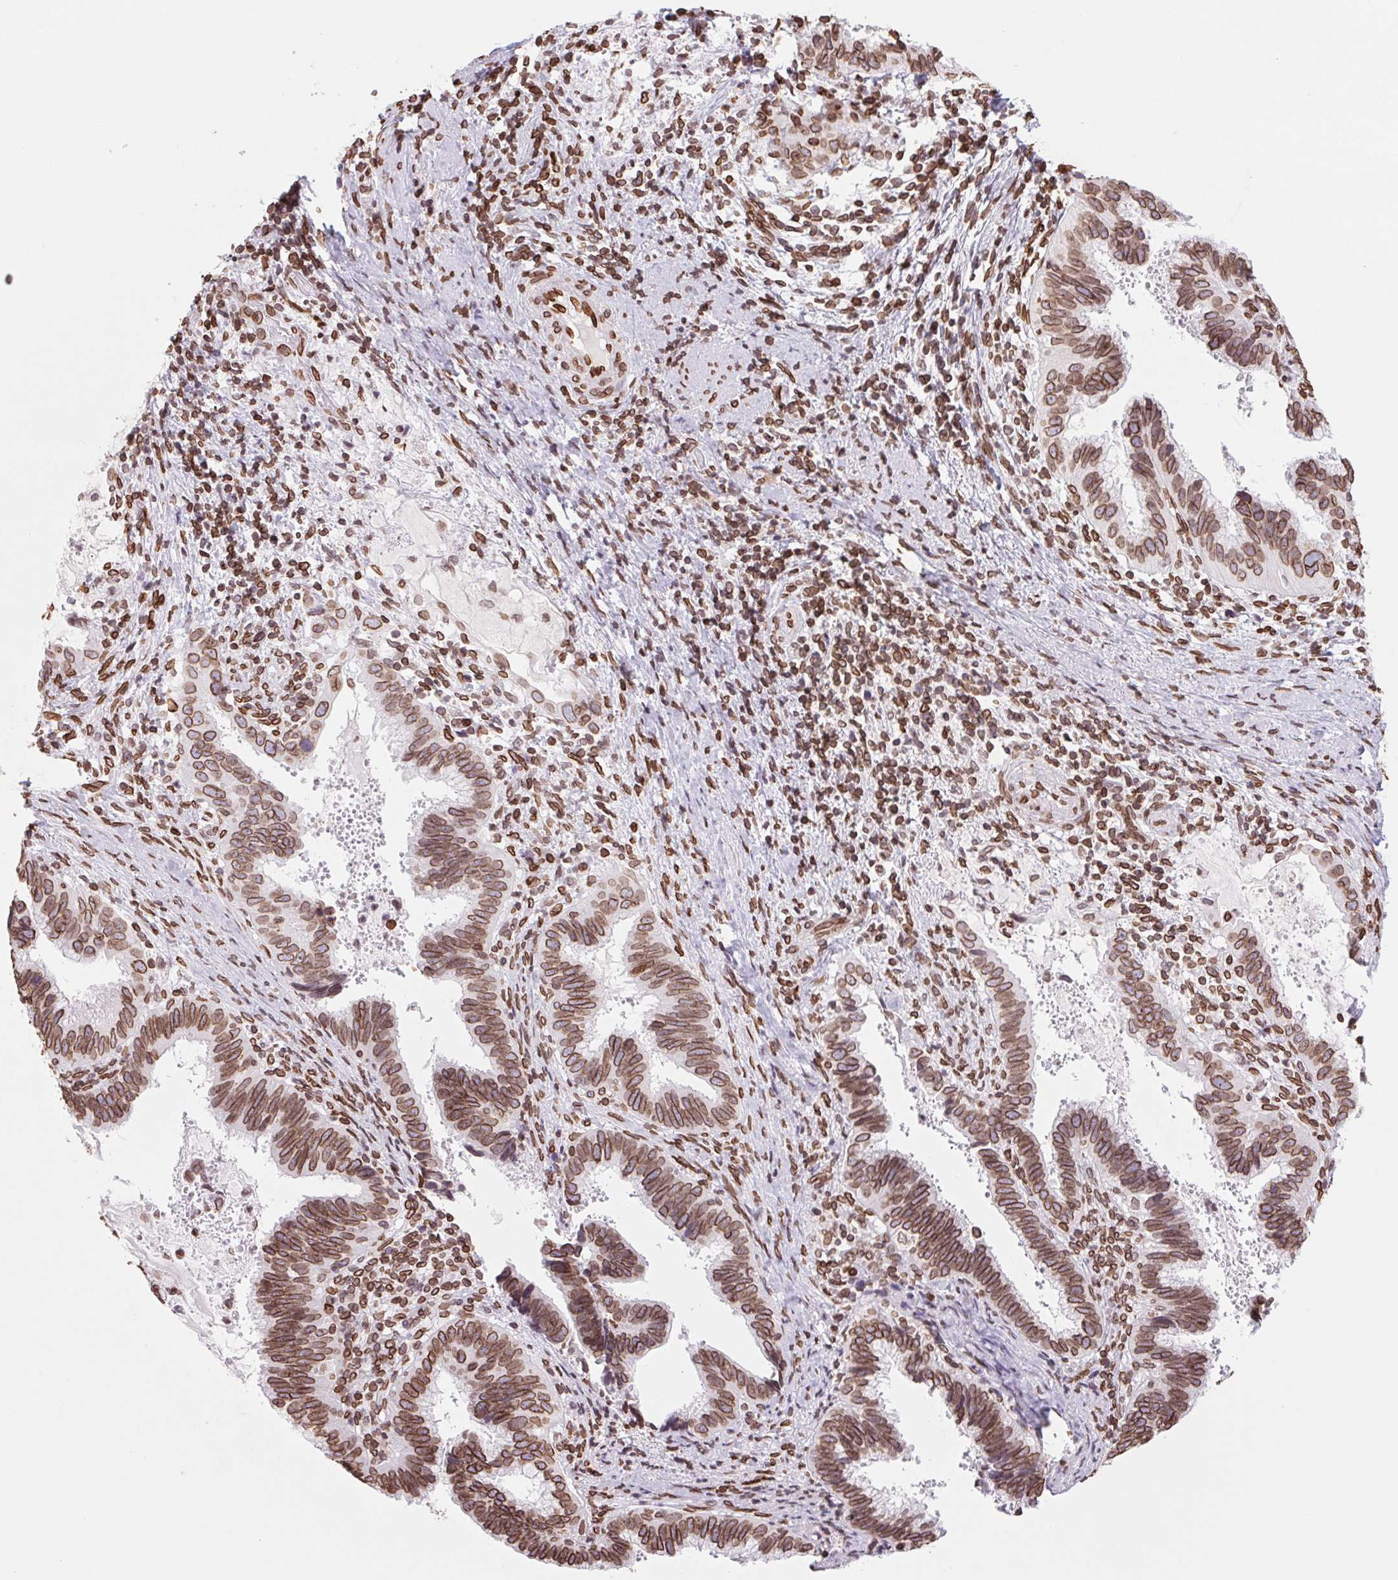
{"staining": {"intensity": "strong", "quantity": ">75%", "location": "cytoplasmic/membranous,nuclear"}, "tissue": "cervical cancer", "cell_type": "Tumor cells", "image_type": "cancer", "snomed": [{"axis": "morphology", "description": "Adenocarcinoma, NOS"}, {"axis": "topography", "description": "Cervix"}], "caption": "IHC of human cervical cancer (adenocarcinoma) demonstrates high levels of strong cytoplasmic/membranous and nuclear positivity in about >75% of tumor cells. (DAB IHC with brightfield microscopy, high magnification).", "gene": "LMNB2", "patient": {"sex": "female", "age": 56}}